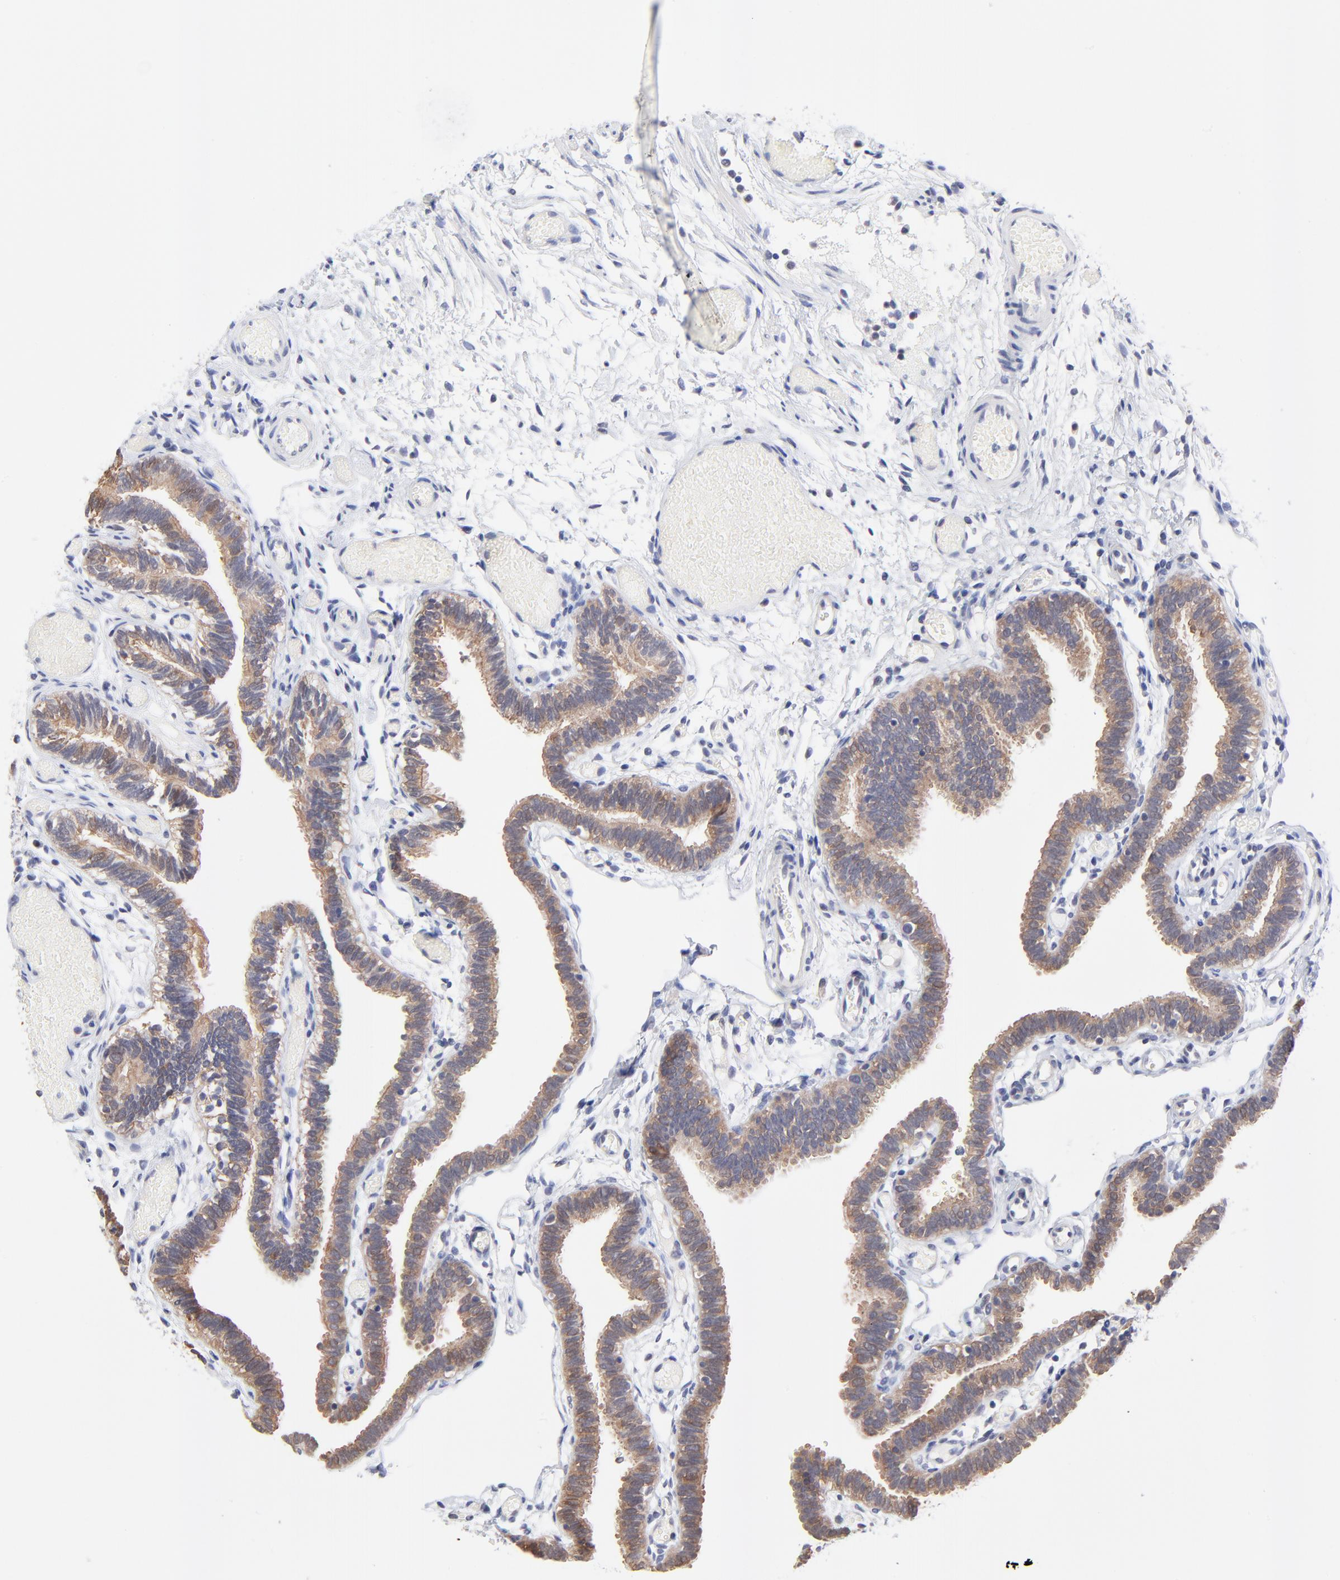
{"staining": {"intensity": "moderate", "quantity": ">75%", "location": "cytoplasmic/membranous"}, "tissue": "fallopian tube", "cell_type": "Glandular cells", "image_type": "normal", "snomed": [{"axis": "morphology", "description": "Normal tissue, NOS"}, {"axis": "topography", "description": "Fallopian tube"}], "caption": "Glandular cells show moderate cytoplasmic/membranous expression in about >75% of cells in normal fallopian tube.", "gene": "FBXO8", "patient": {"sex": "female", "age": 29}}